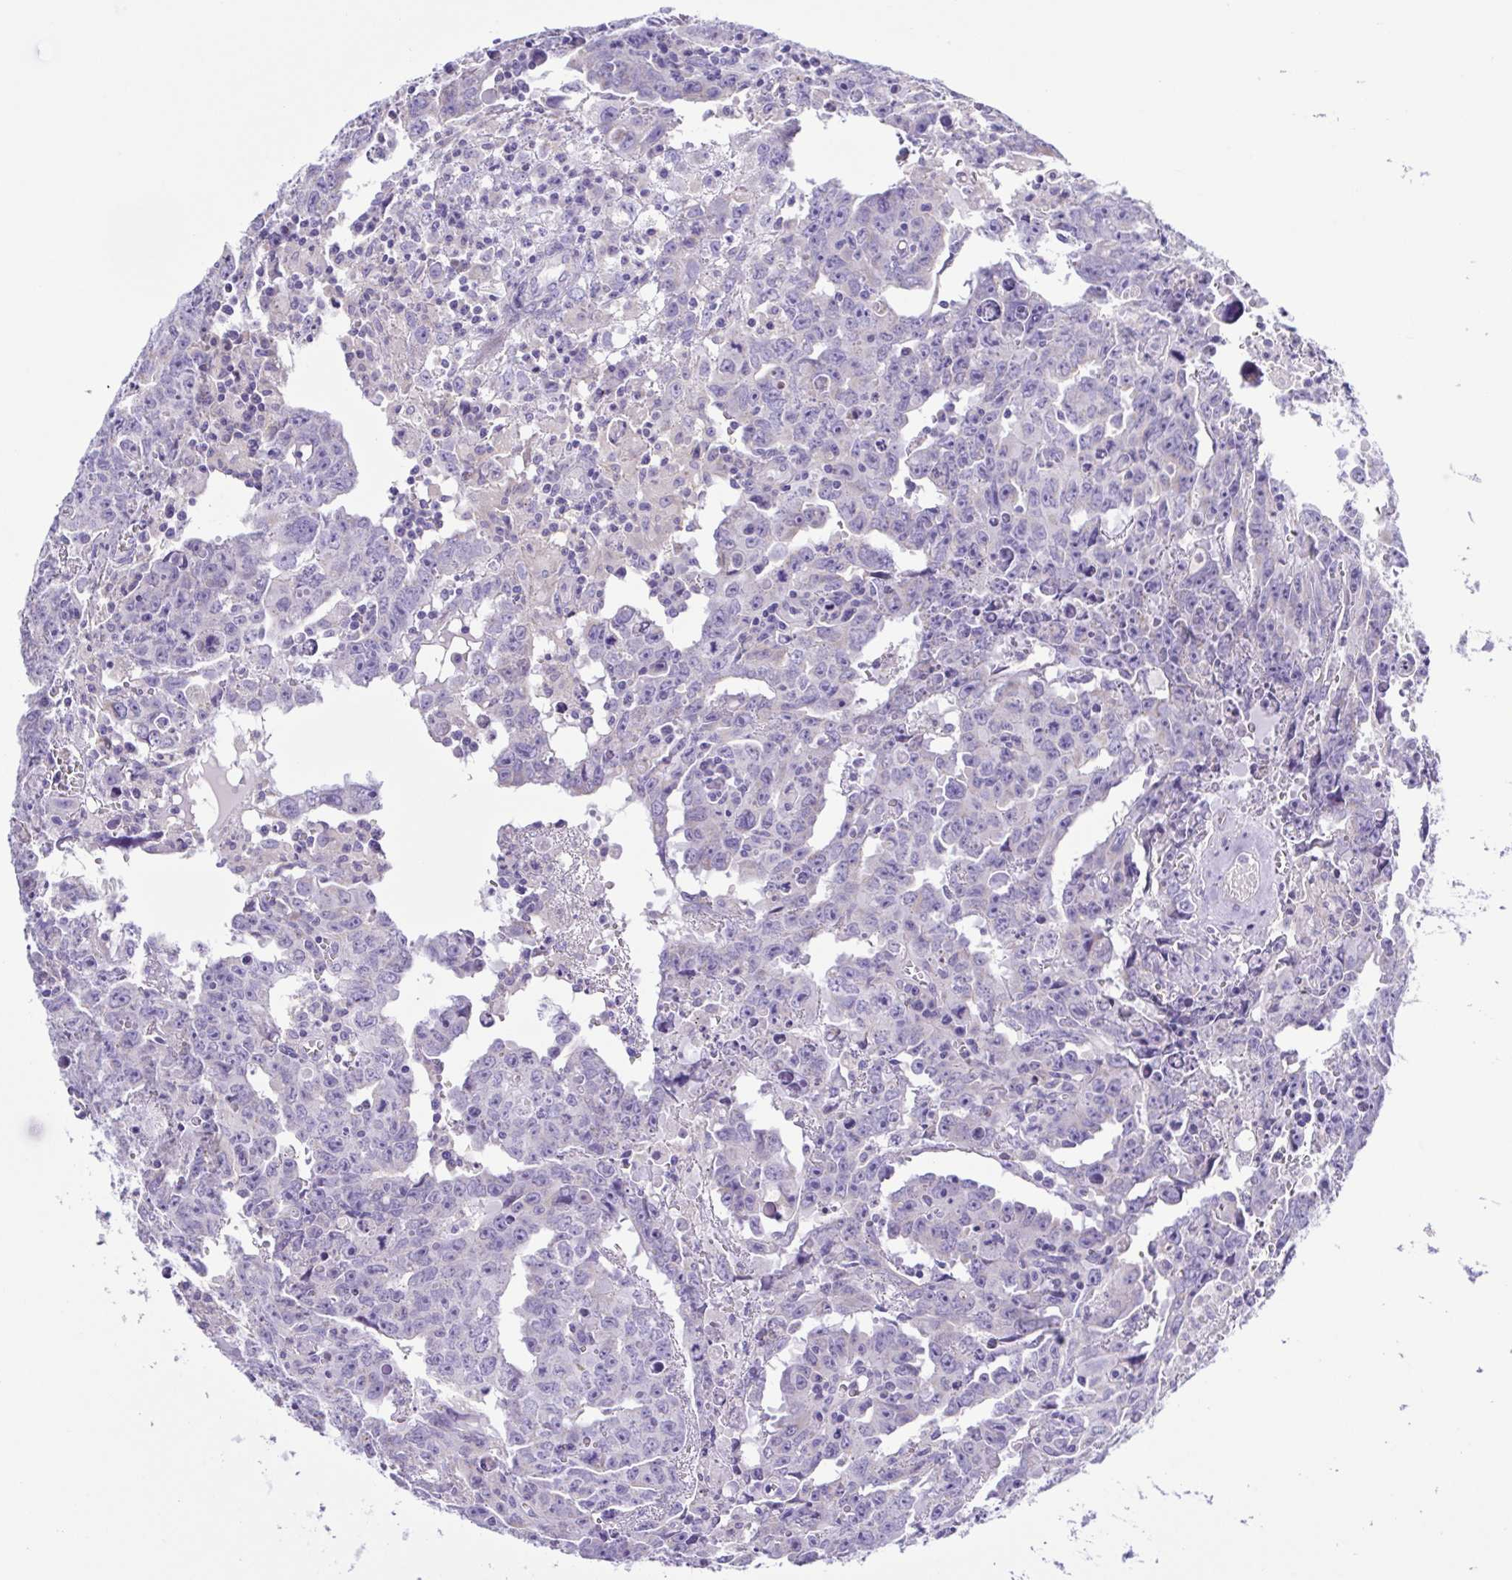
{"staining": {"intensity": "negative", "quantity": "none", "location": "none"}, "tissue": "testis cancer", "cell_type": "Tumor cells", "image_type": "cancer", "snomed": [{"axis": "morphology", "description": "Carcinoma, Embryonal, NOS"}, {"axis": "topography", "description": "Testis"}], "caption": "High power microscopy micrograph of an IHC photomicrograph of testis embryonal carcinoma, revealing no significant staining in tumor cells.", "gene": "CD72", "patient": {"sex": "male", "age": 22}}